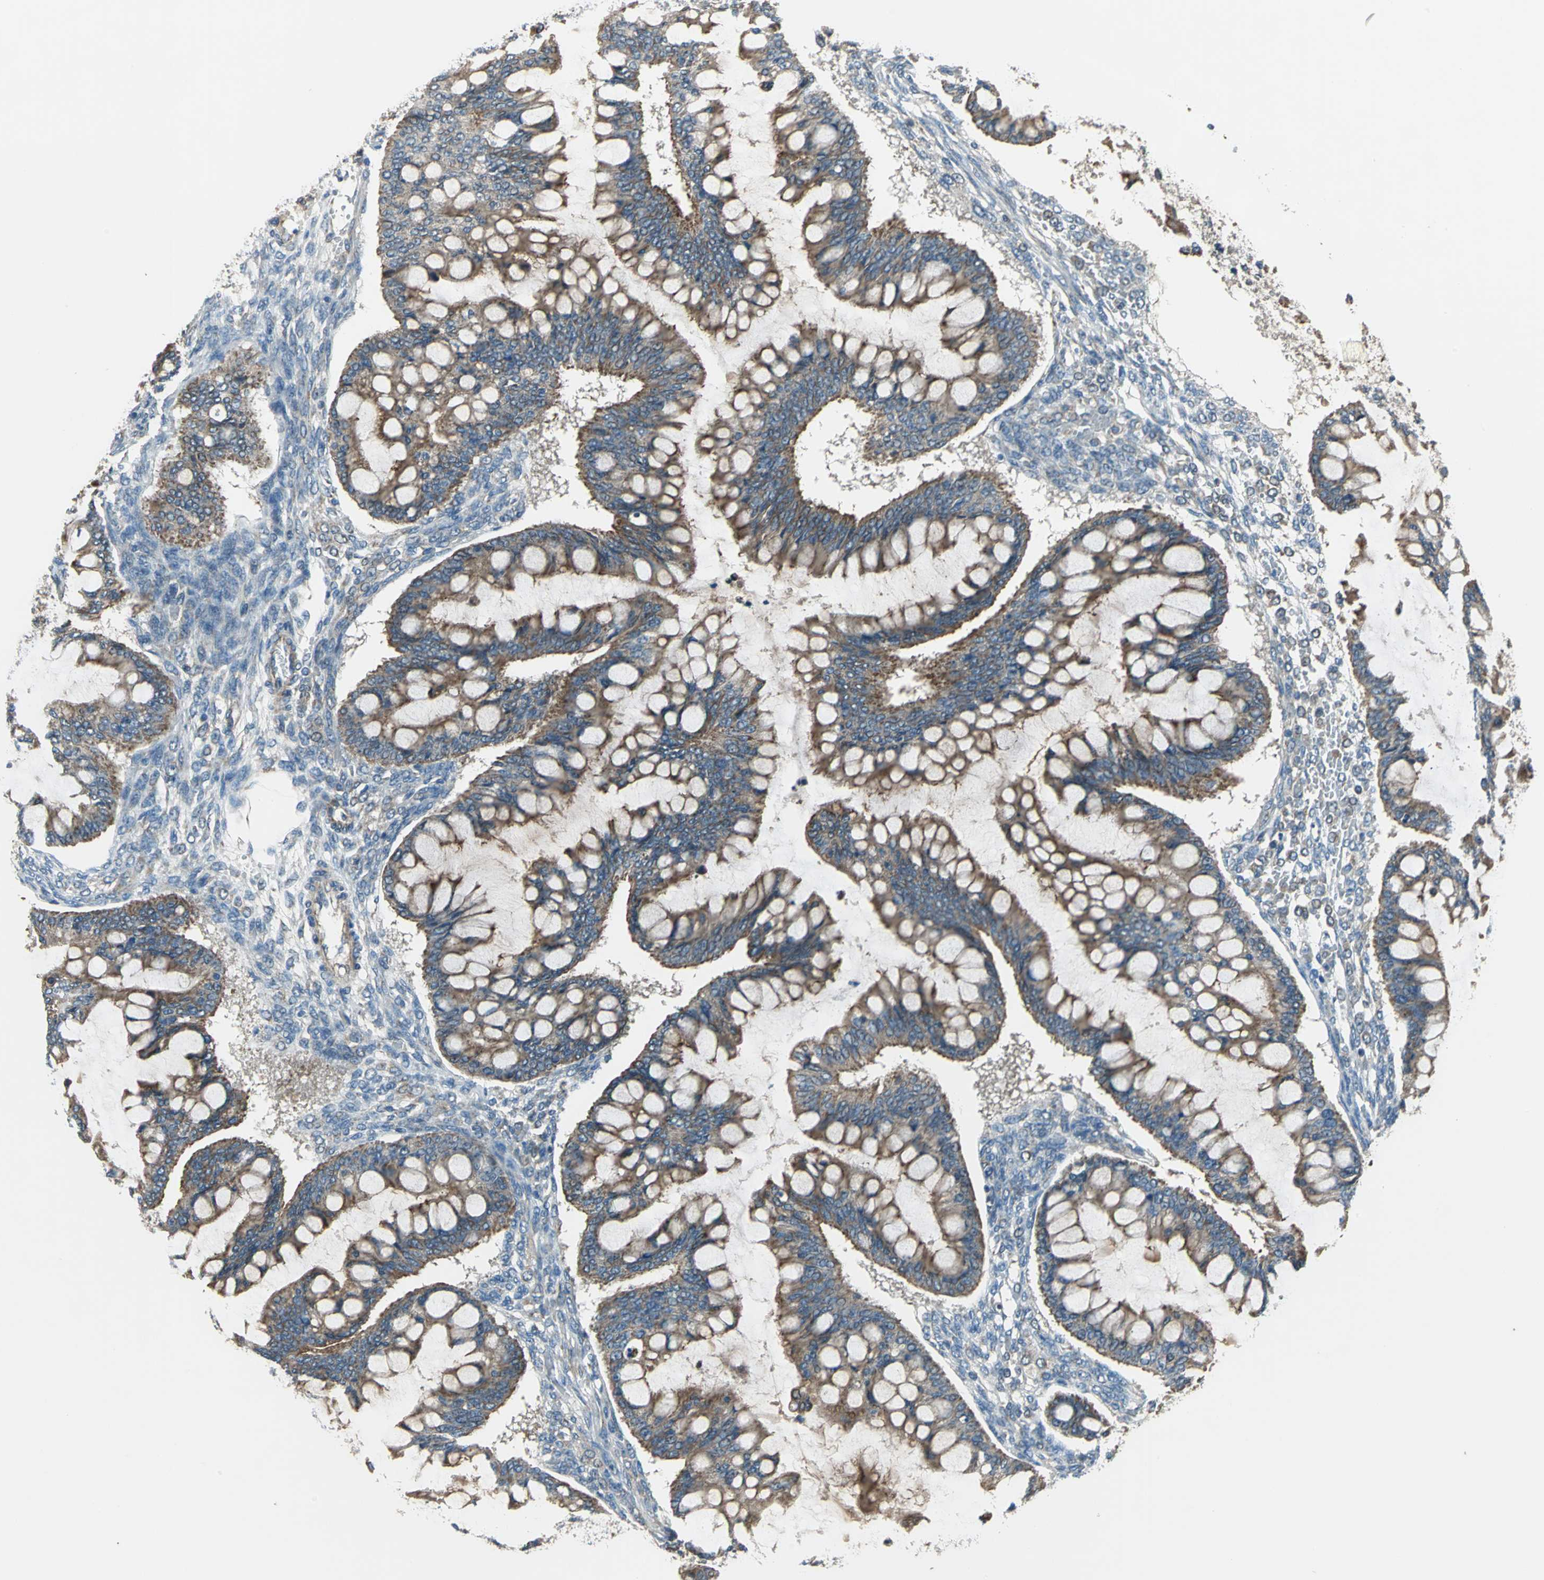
{"staining": {"intensity": "strong", "quantity": ">75%", "location": "cytoplasmic/membranous"}, "tissue": "ovarian cancer", "cell_type": "Tumor cells", "image_type": "cancer", "snomed": [{"axis": "morphology", "description": "Cystadenocarcinoma, mucinous, NOS"}, {"axis": "topography", "description": "Ovary"}], "caption": "Immunohistochemistry (DAB (3,3'-diaminobenzidine)) staining of human mucinous cystadenocarcinoma (ovarian) demonstrates strong cytoplasmic/membranous protein staining in approximately >75% of tumor cells. The staining is performed using DAB brown chromogen to label protein expression. The nuclei are counter-stained blue using hematoxylin.", "gene": "TRAK1", "patient": {"sex": "female", "age": 73}}